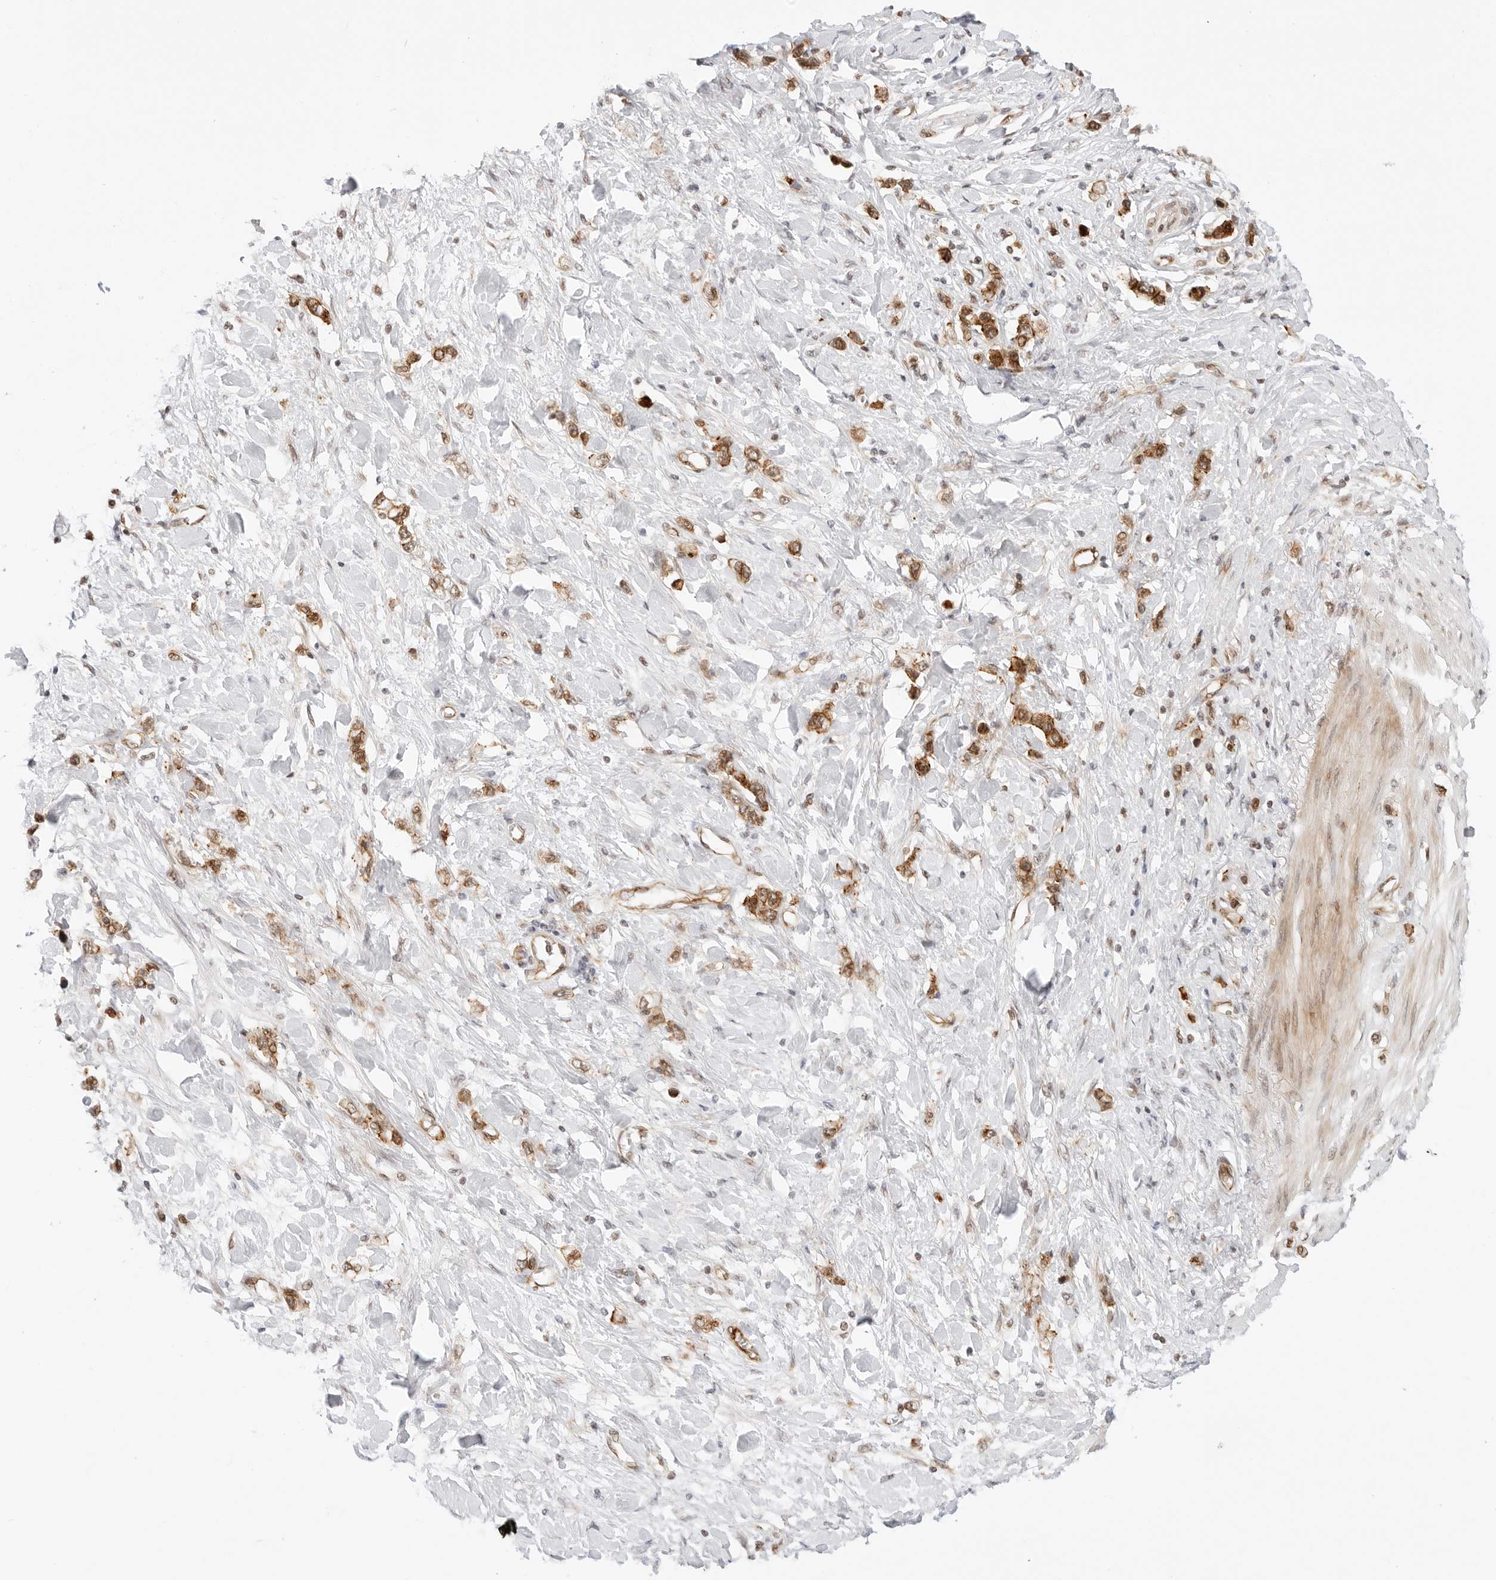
{"staining": {"intensity": "moderate", "quantity": ">75%", "location": "cytoplasmic/membranous,nuclear"}, "tissue": "stomach cancer", "cell_type": "Tumor cells", "image_type": "cancer", "snomed": [{"axis": "morphology", "description": "Adenocarcinoma, NOS"}, {"axis": "topography", "description": "Stomach"}], "caption": "About >75% of tumor cells in adenocarcinoma (stomach) show moderate cytoplasmic/membranous and nuclear protein staining as visualized by brown immunohistochemical staining.", "gene": "ZNF613", "patient": {"sex": "female", "age": 65}}